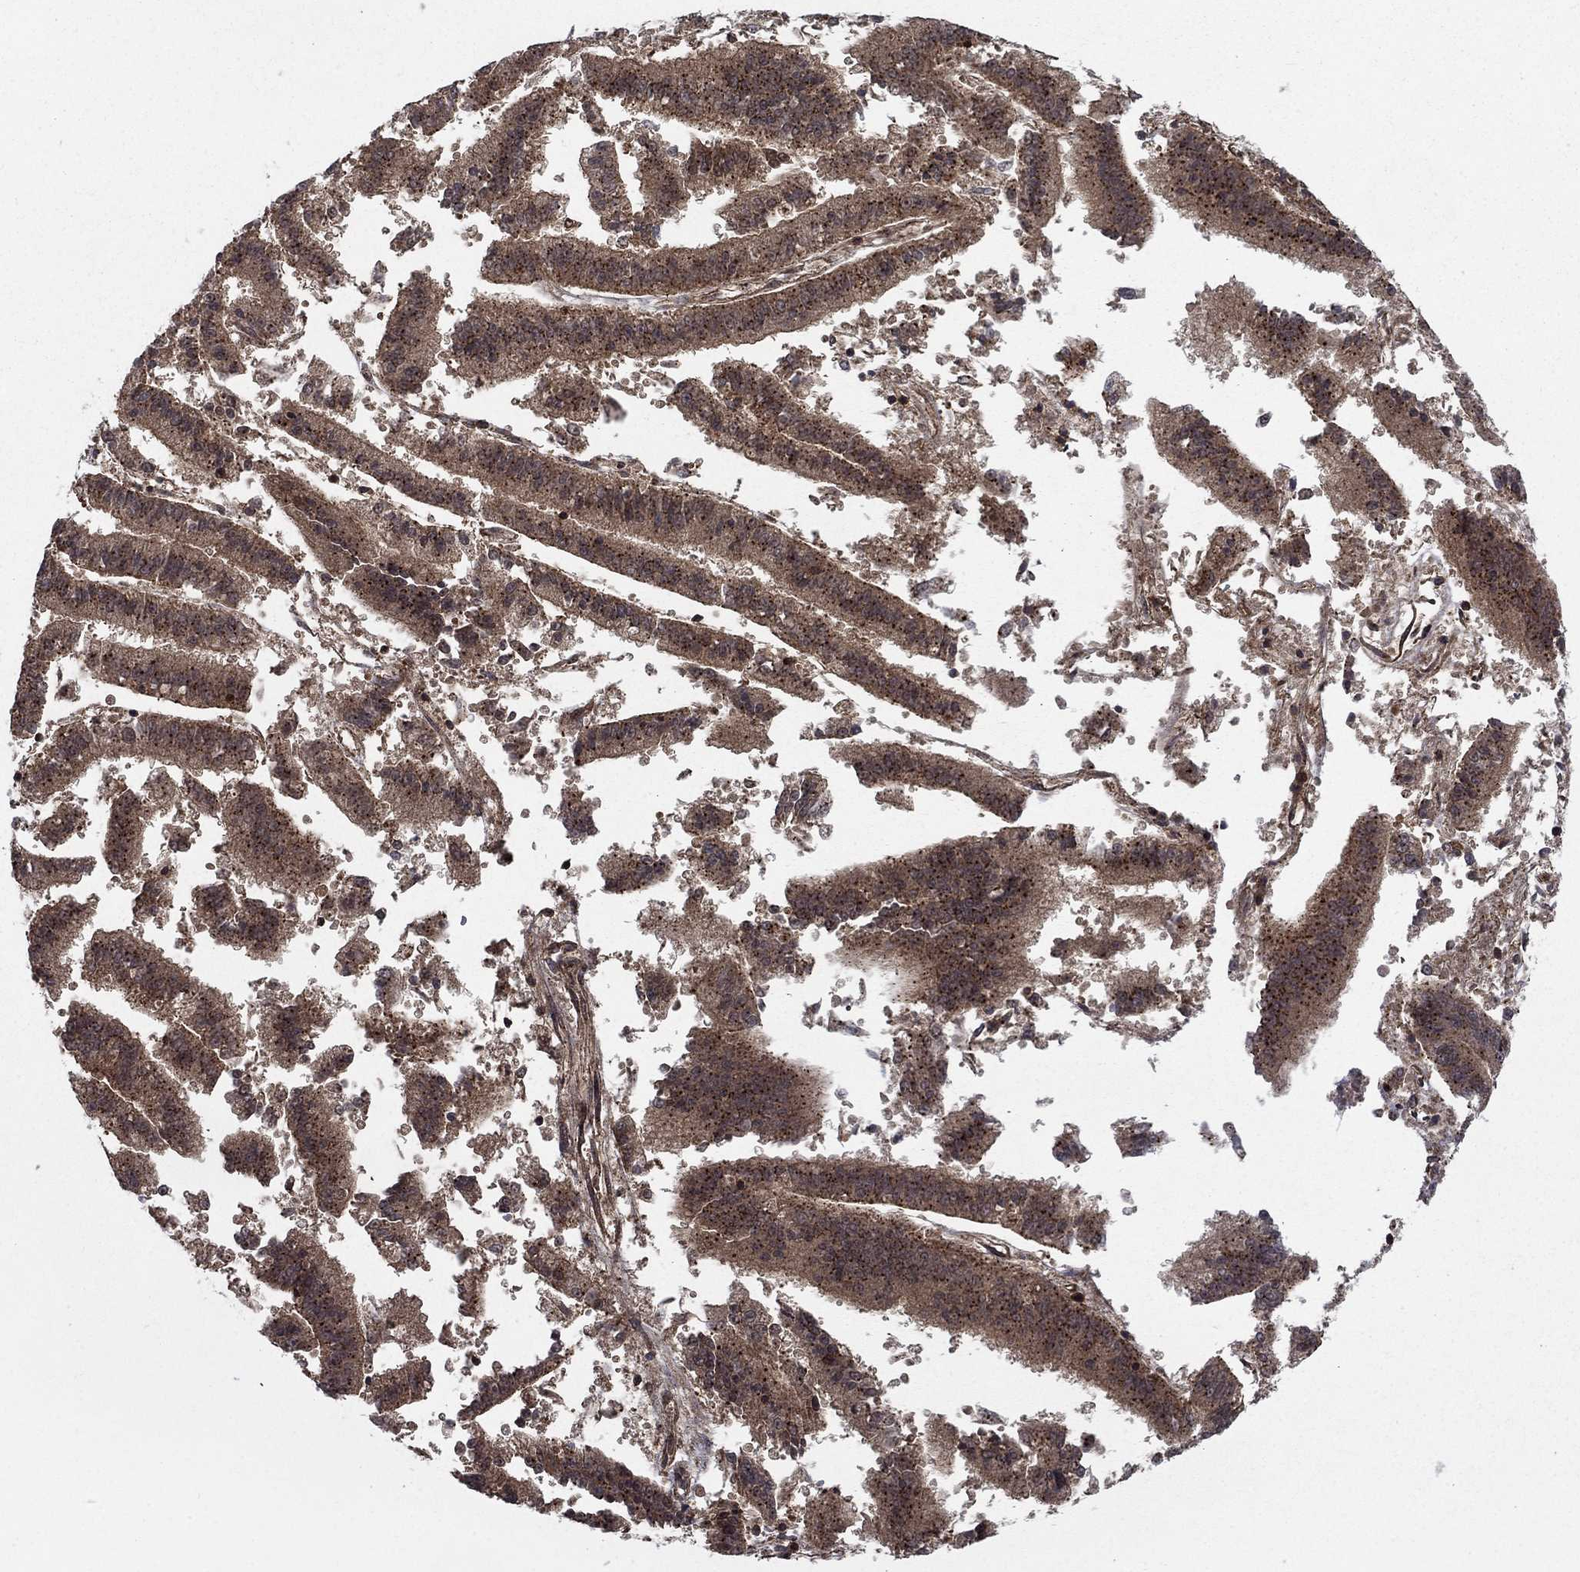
{"staining": {"intensity": "moderate", "quantity": ">75%", "location": "cytoplasmic/membranous"}, "tissue": "endometrial cancer", "cell_type": "Tumor cells", "image_type": "cancer", "snomed": [{"axis": "morphology", "description": "Adenocarcinoma, NOS"}, {"axis": "topography", "description": "Endometrium"}], "caption": "Brown immunohistochemical staining in endometrial cancer (adenocarcinoma) exhibits moderate cytoplasmic/membranous staining in about >75% of tumor cells.", "gene": "IFI35", "patient": {"sex": "female", "age": 66}}